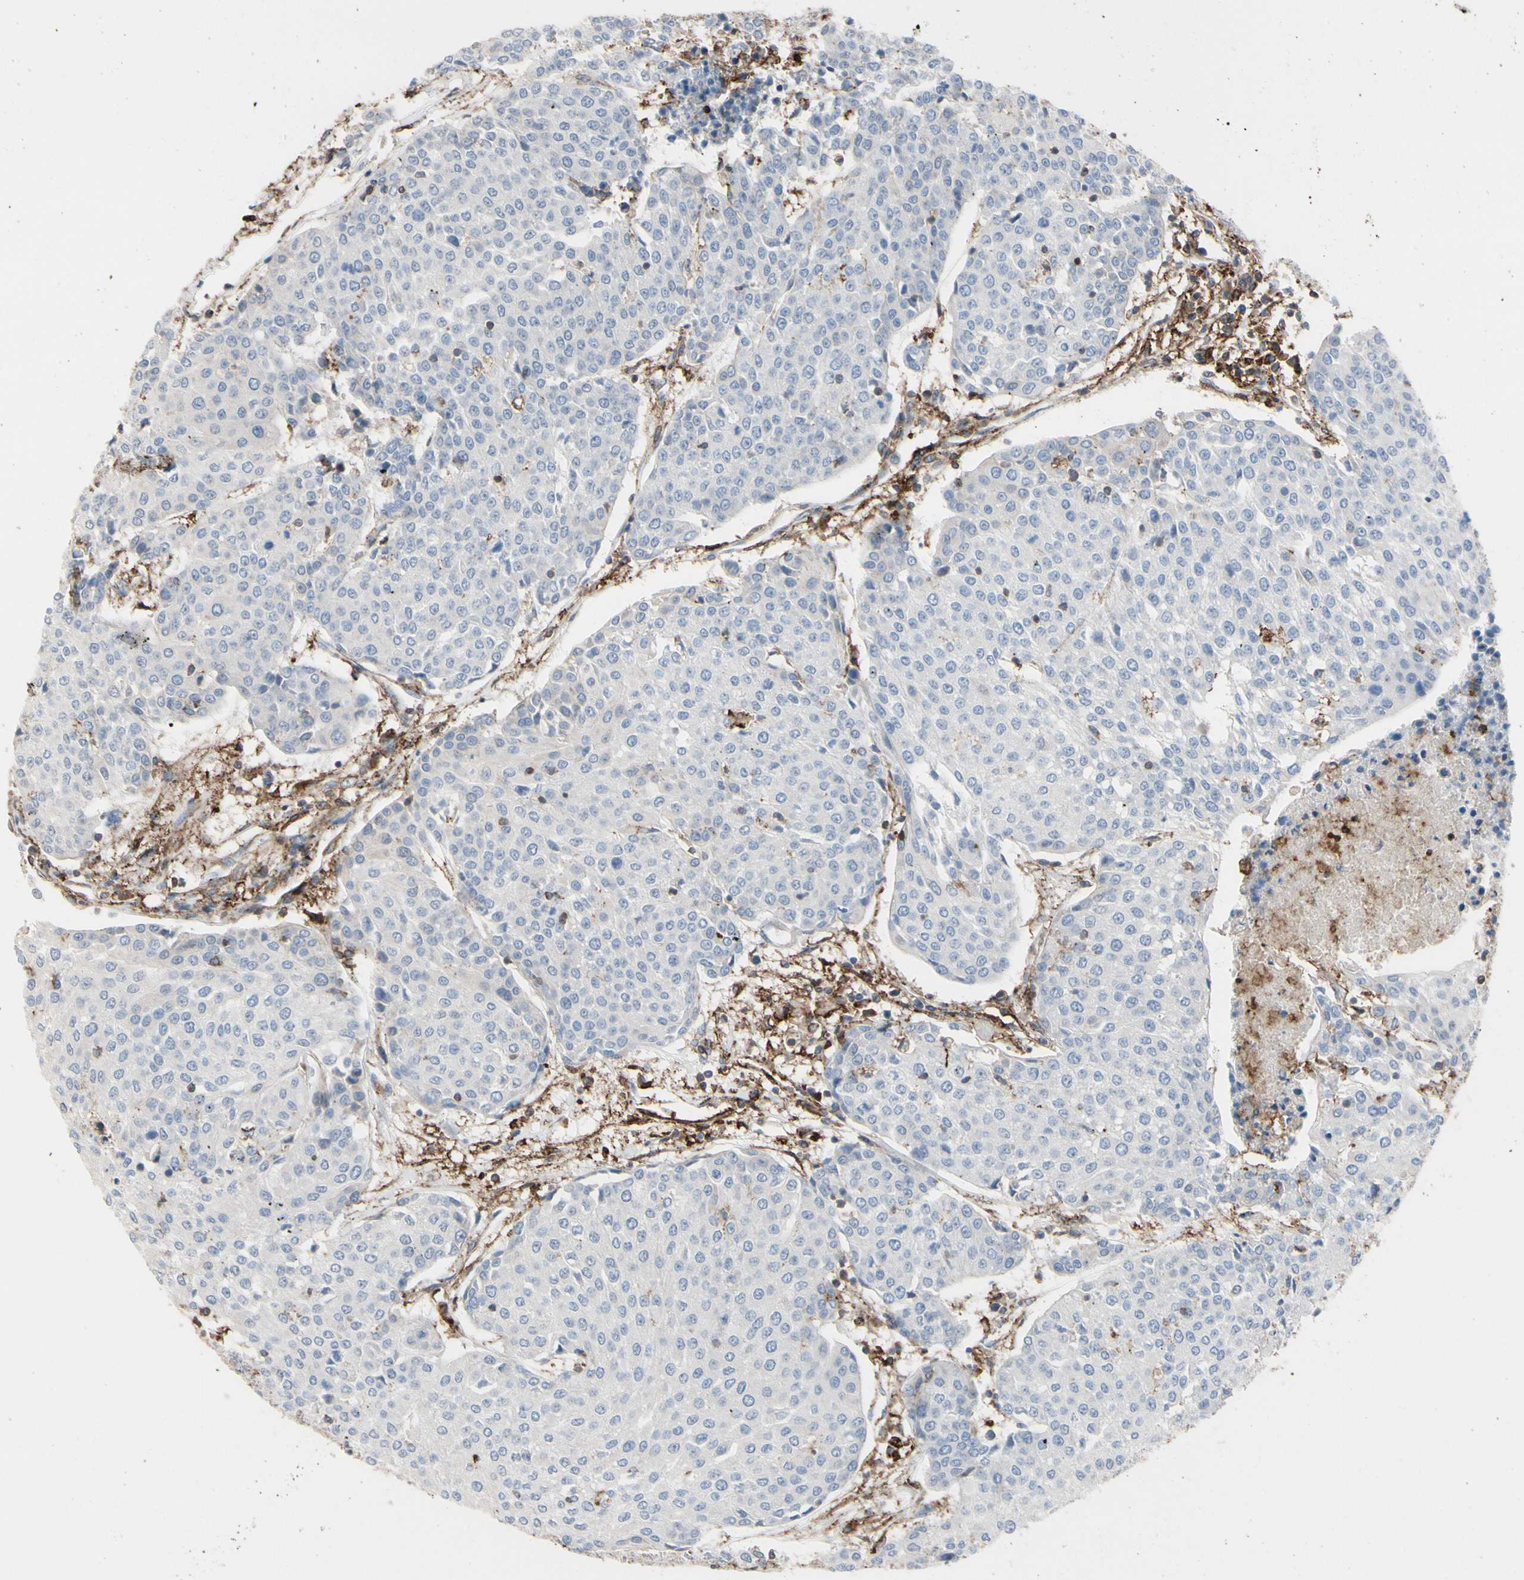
{"staining": {"intensity": "negative", "quantity": "none", "location": "none"}, "tissue": "urothelial cancer", "cell_type": "Tumor cells", "image_type": "cancer", "snomed": [{"axis": "morphology", "description": "Urothelial carcinoma, High grade"}, {"axis": "topography", "description": "Urinary bladder"}], "caption": "High power microscopy micrograph of an immunohistochemistry histopathology image of urothelial cancer, revealing no significant staining in tumor cells.", "gene": "ANXA6", "patient": {"sex": "female", "age": 85}}